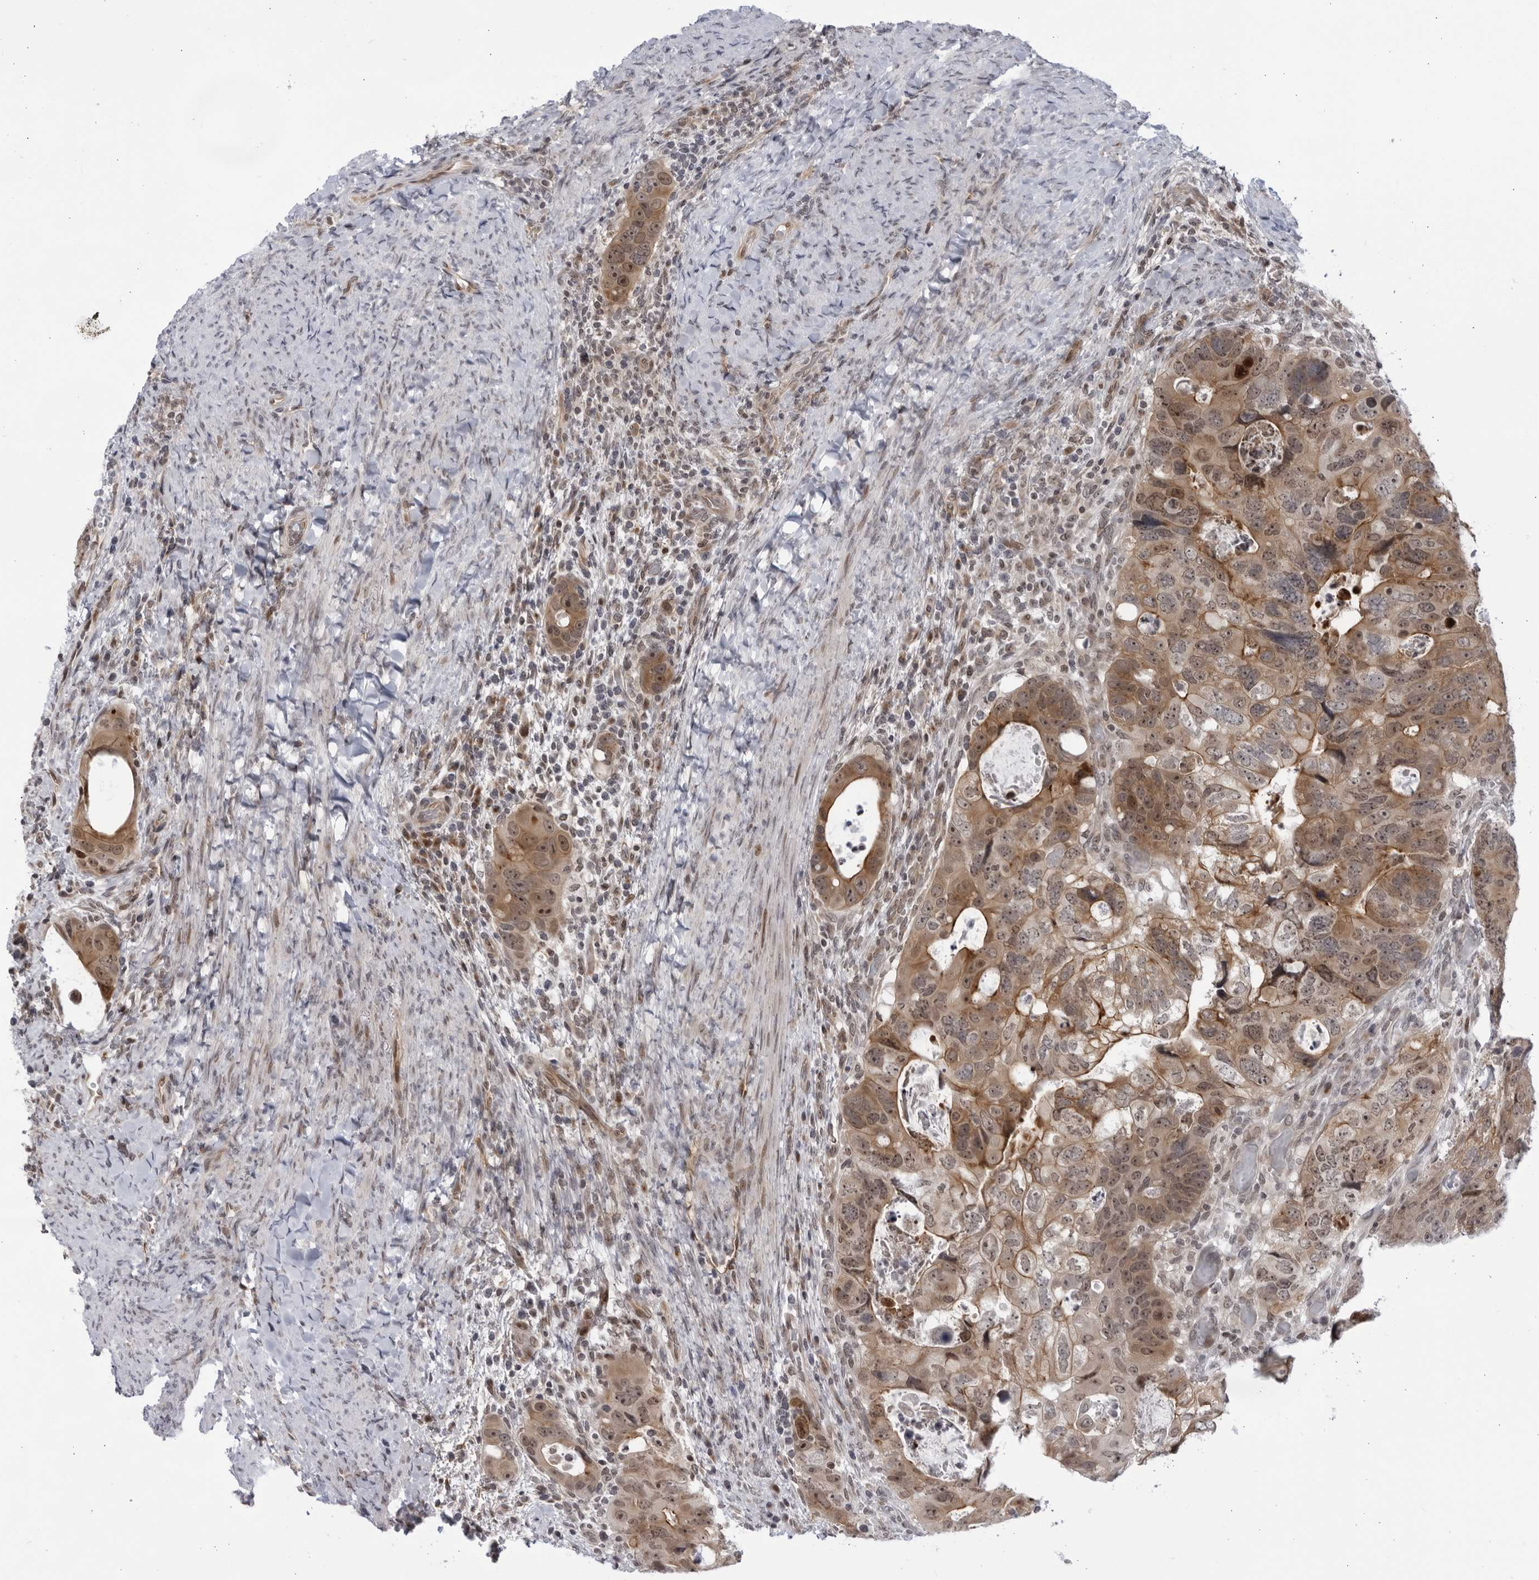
{"staining": {"intensity": "moderate", "quantity": ">75%", "location": "cytoplasmic/membranous,nuclear"}, "tissue": "colorectal cancer", "cell_type": "Tumor cells", "image_type": "cancer", "snomed": [{"axis": "morphology", "description": "Adenocarcinoma, NOS"}, {"axis": "topography", "description": "Rectum"}], "caption": "A photomicrograph showing moderate cytoplasmic/membranous and nuclear staining in about >75% of tumor cells in colorectal cancer (adenocarcinoma), as visualized by brown immunohistochemical staining.", "gene": "ITGB3BP", "patient": {"sex": "male", "age": 59}}